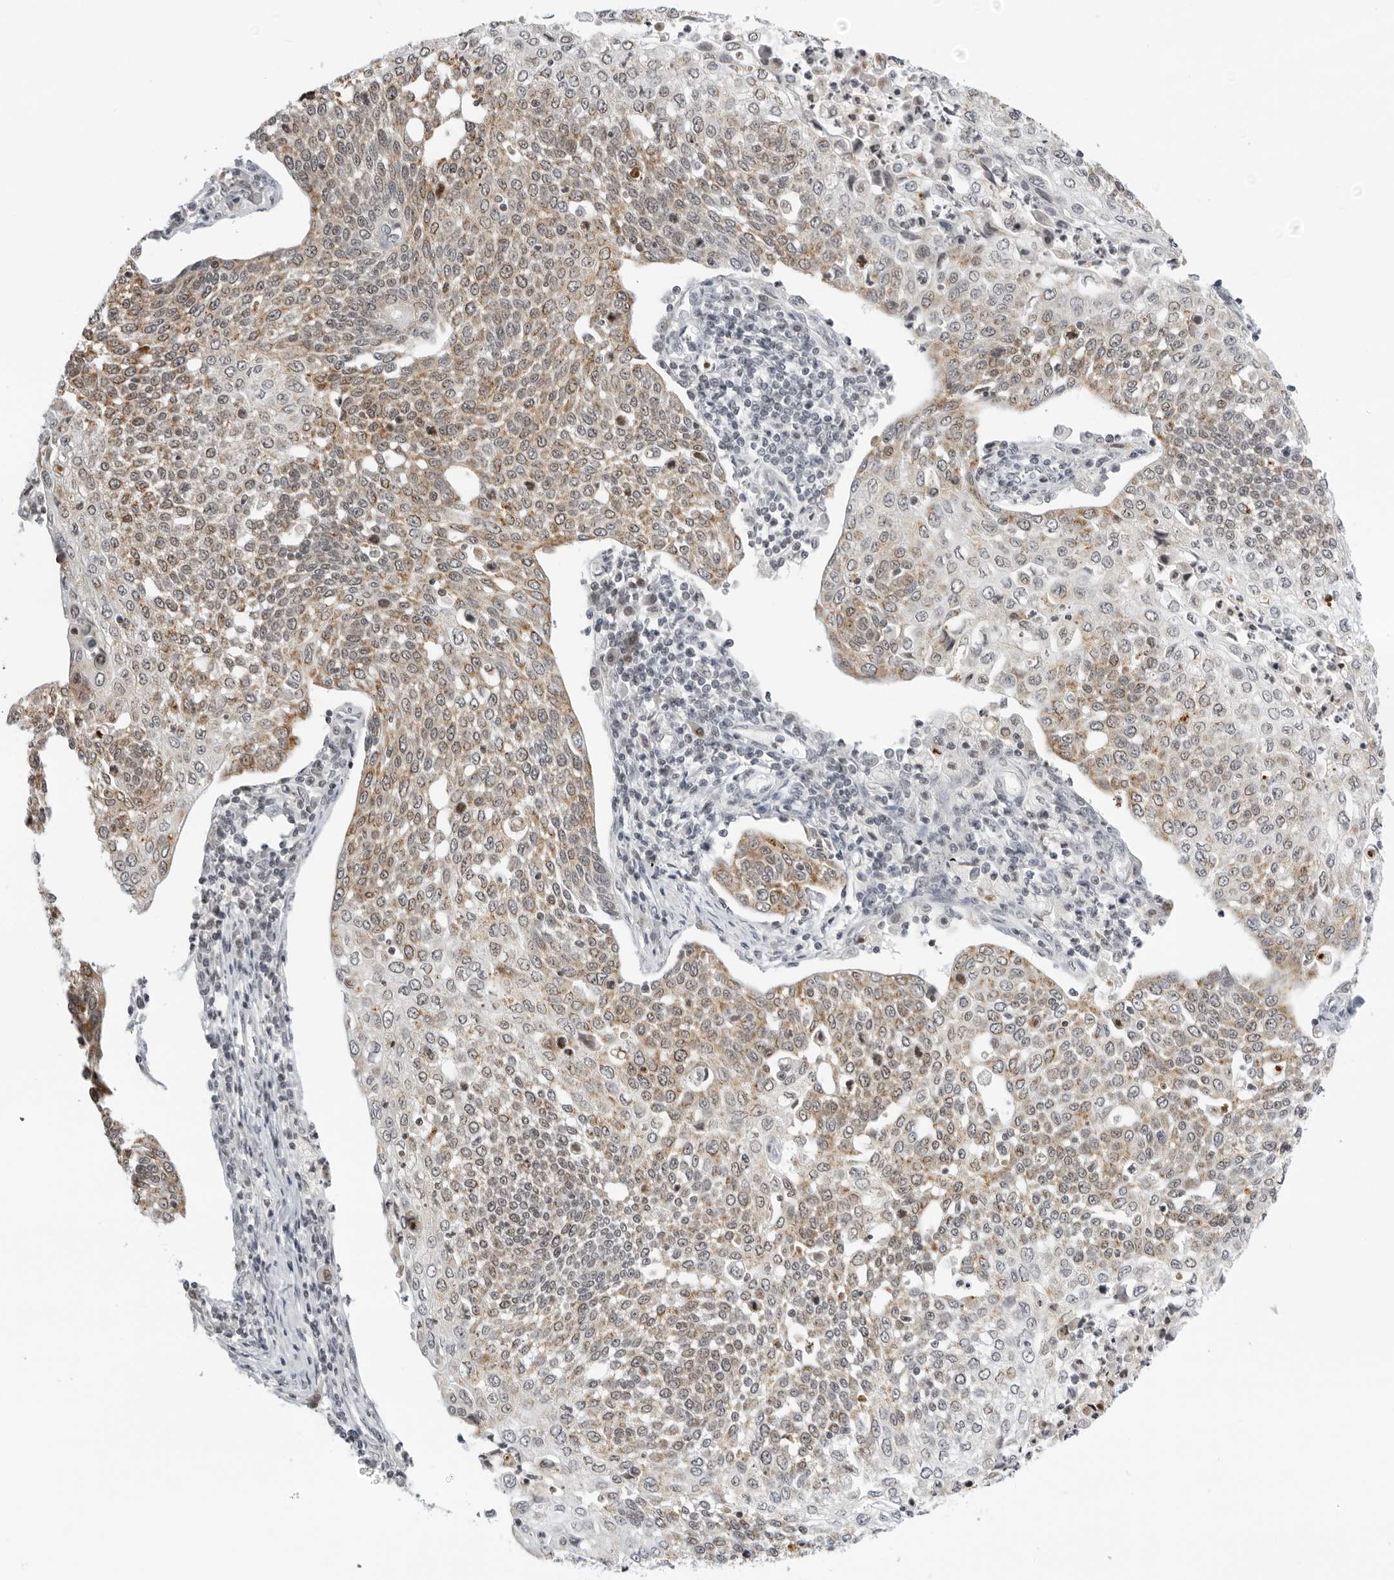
{"staining": {"intensity": "weak", "quantity": ">75%", "location": "cytoplasmic/membranous"}, "tissue": "cervical cancer", "cell_type": "Tumor cells", "image_type": "cancer", "snomed": [{"axis": "morphology", "description": "Squamous cell carcinoma, NOS"}, {"axis": "topography", "description": "Cervix"}], "caption": "A high-resolution histopathology image shows IHC staining of squamous cell carcinoma (cervical), which reveals weak cytoplasmic/membranous positivity in approximately >75% of tumor cells. The protein of interest is stained brown, and the nuclei are stained in blue (DAB (3,3'-diaminobenzidine) IHC with brightfield microscopy, high magnification).", "gene": "MSH6", "patient": {"sex": "female", "age": 34}}